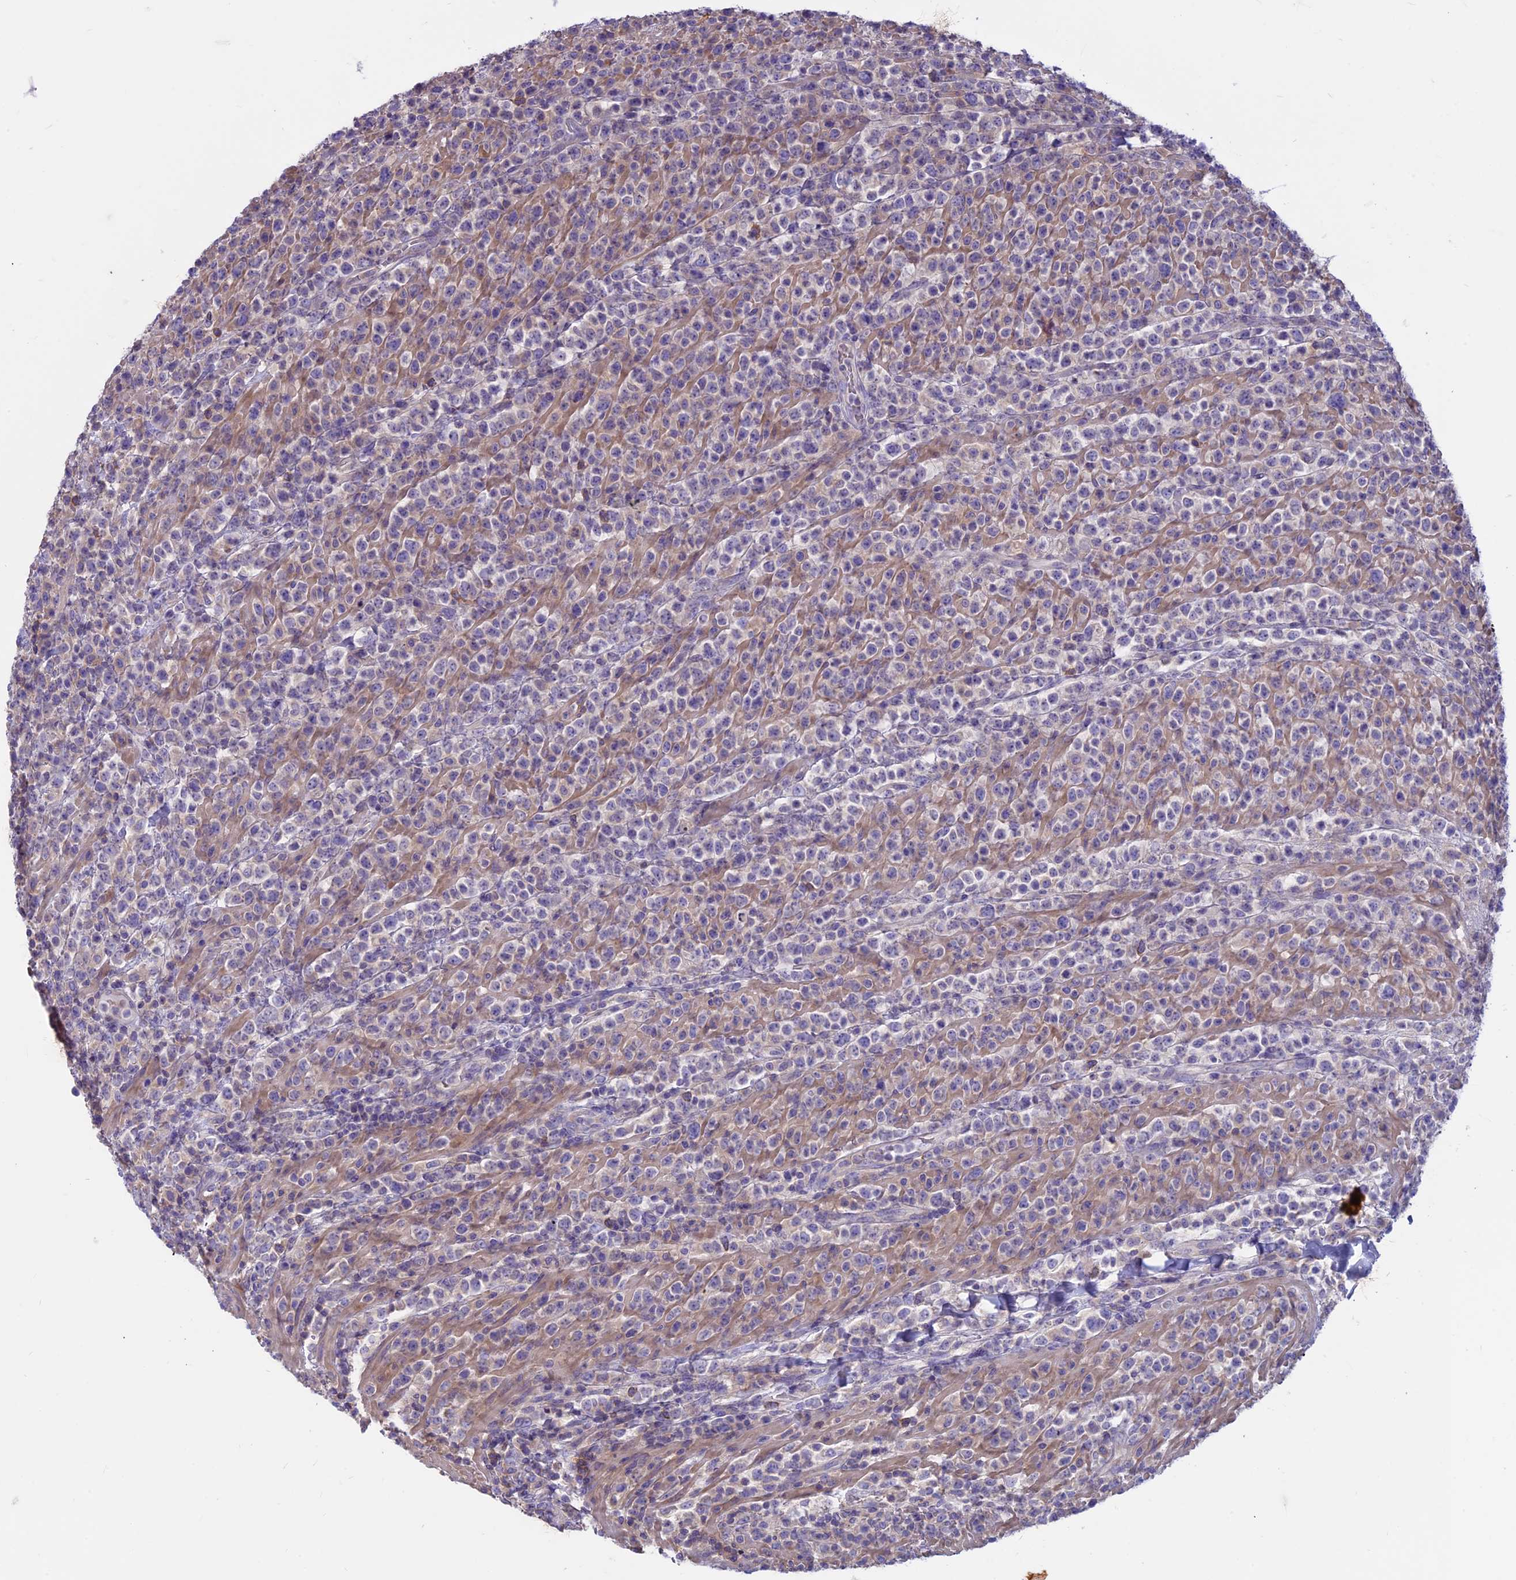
{"staining": {"intensity": "negative", "quantity": "none", "location": "none"}, "tissue": "lymphoma", "cell_type": "Tumor cells", "image_type": "cancer", "snomed": [{"axis": "morphology", "description": "Malignant lymphoma, non-Hodgkin's type, High grade"}, {"axis": "topography", "description": "Colon"}], "caption": "IHC photomicrograph of human high-grade malignant lymphoma, non-Hodgkin's type stained for a protein (brown), which shows no staining in tumor cells.", "gene": "CDAN1", "patient": {"sex": "female", "age": 53}}